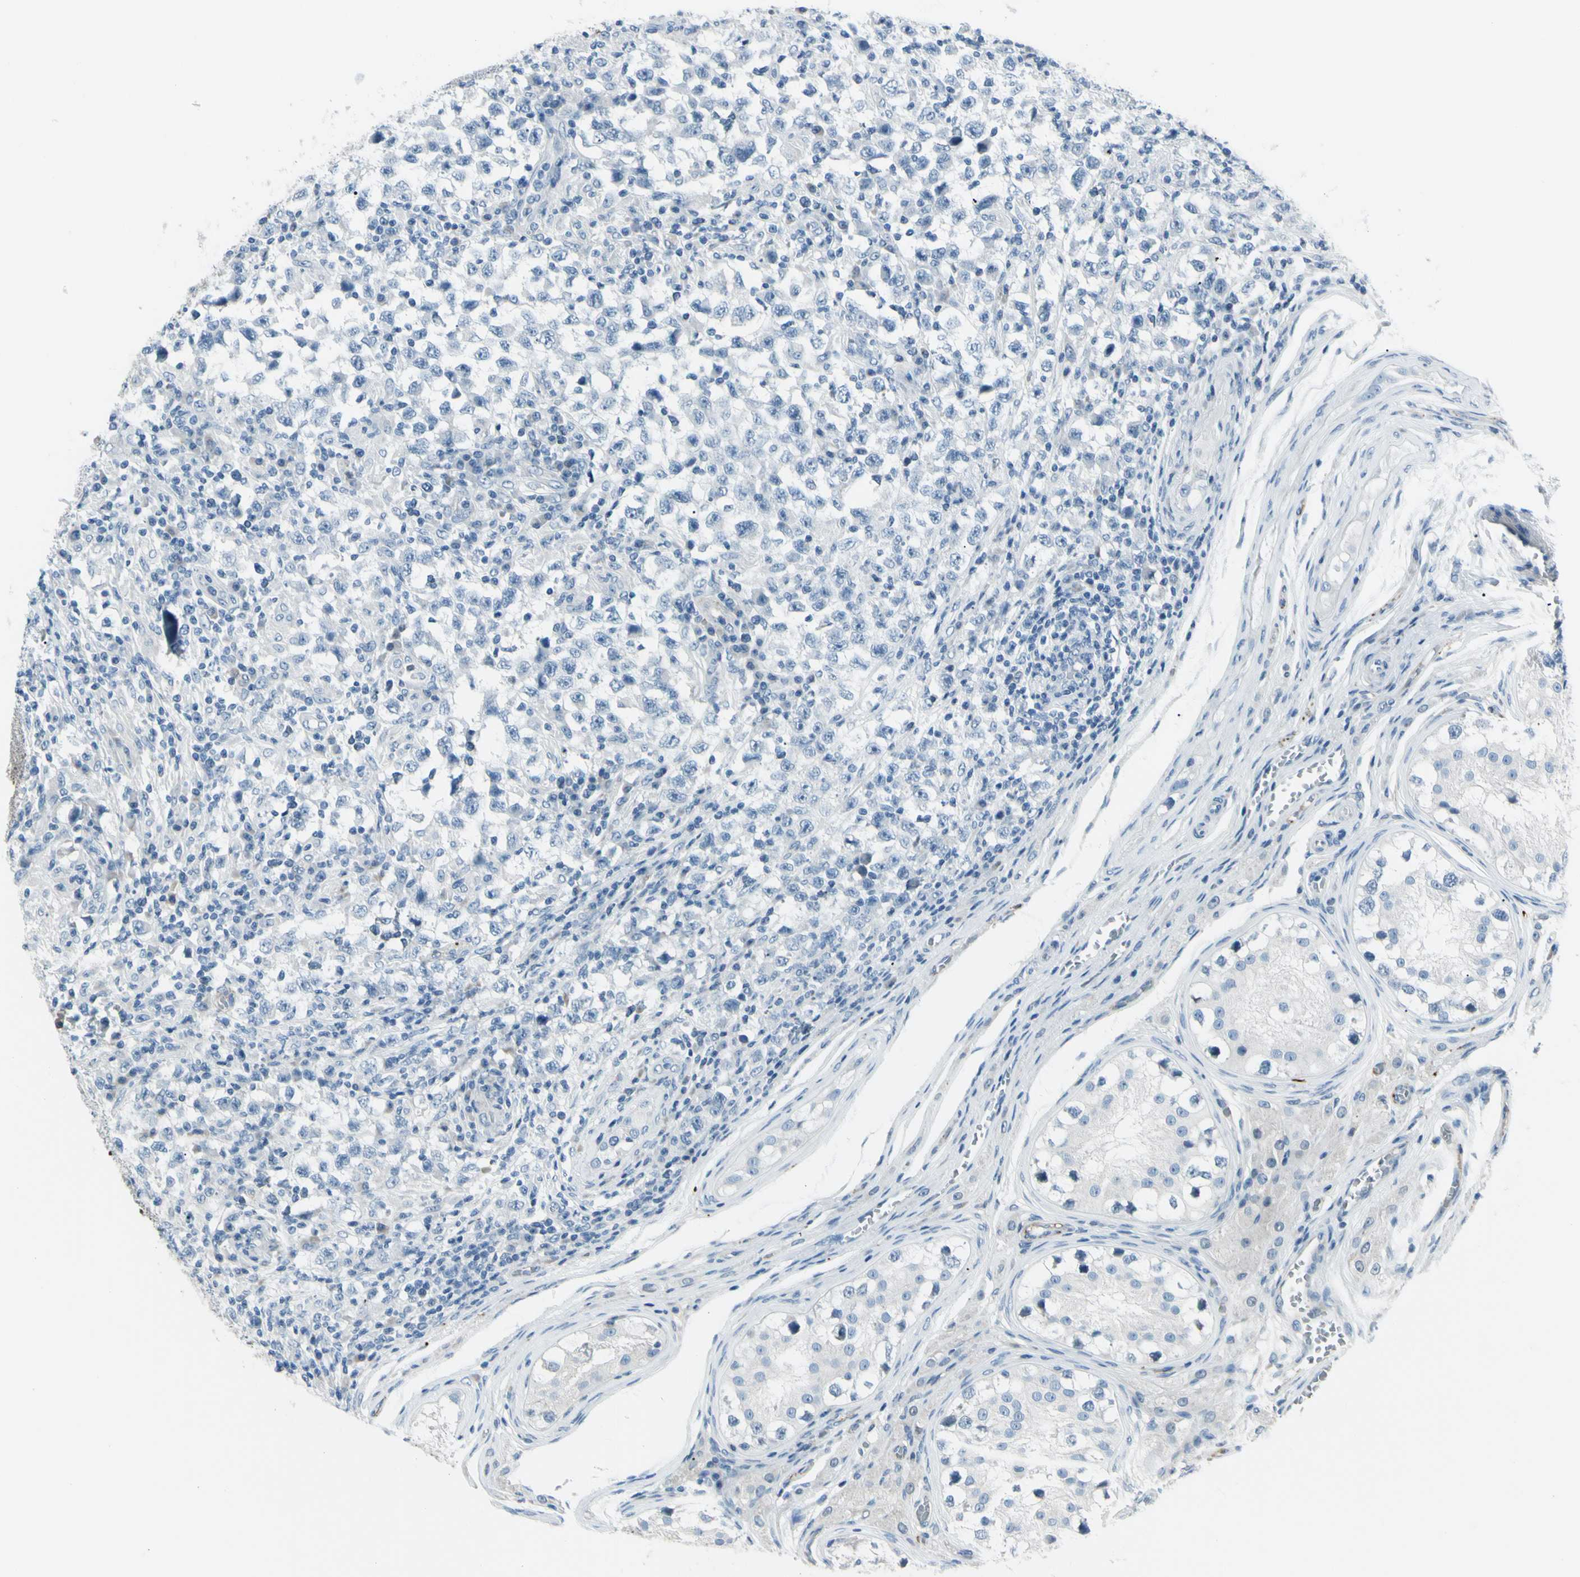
{"staining": {"intensity": "negative", "quantity": "none", "location": "none"}, "tissue": "testis cancer", "cell_type": "Tumor cells", "image_type": "cancer", "snomed": [{"axis": "morphology", "description": "Carcinoma, Embryonal, NOS"}, {"axis": "topography", "description": "Testis"}], "caption": "Tumor cells show no significant protein expression in testis embryonal carcinoma.", "gene": "GPR34", "patient": {"sex": "male", "age": 21}}